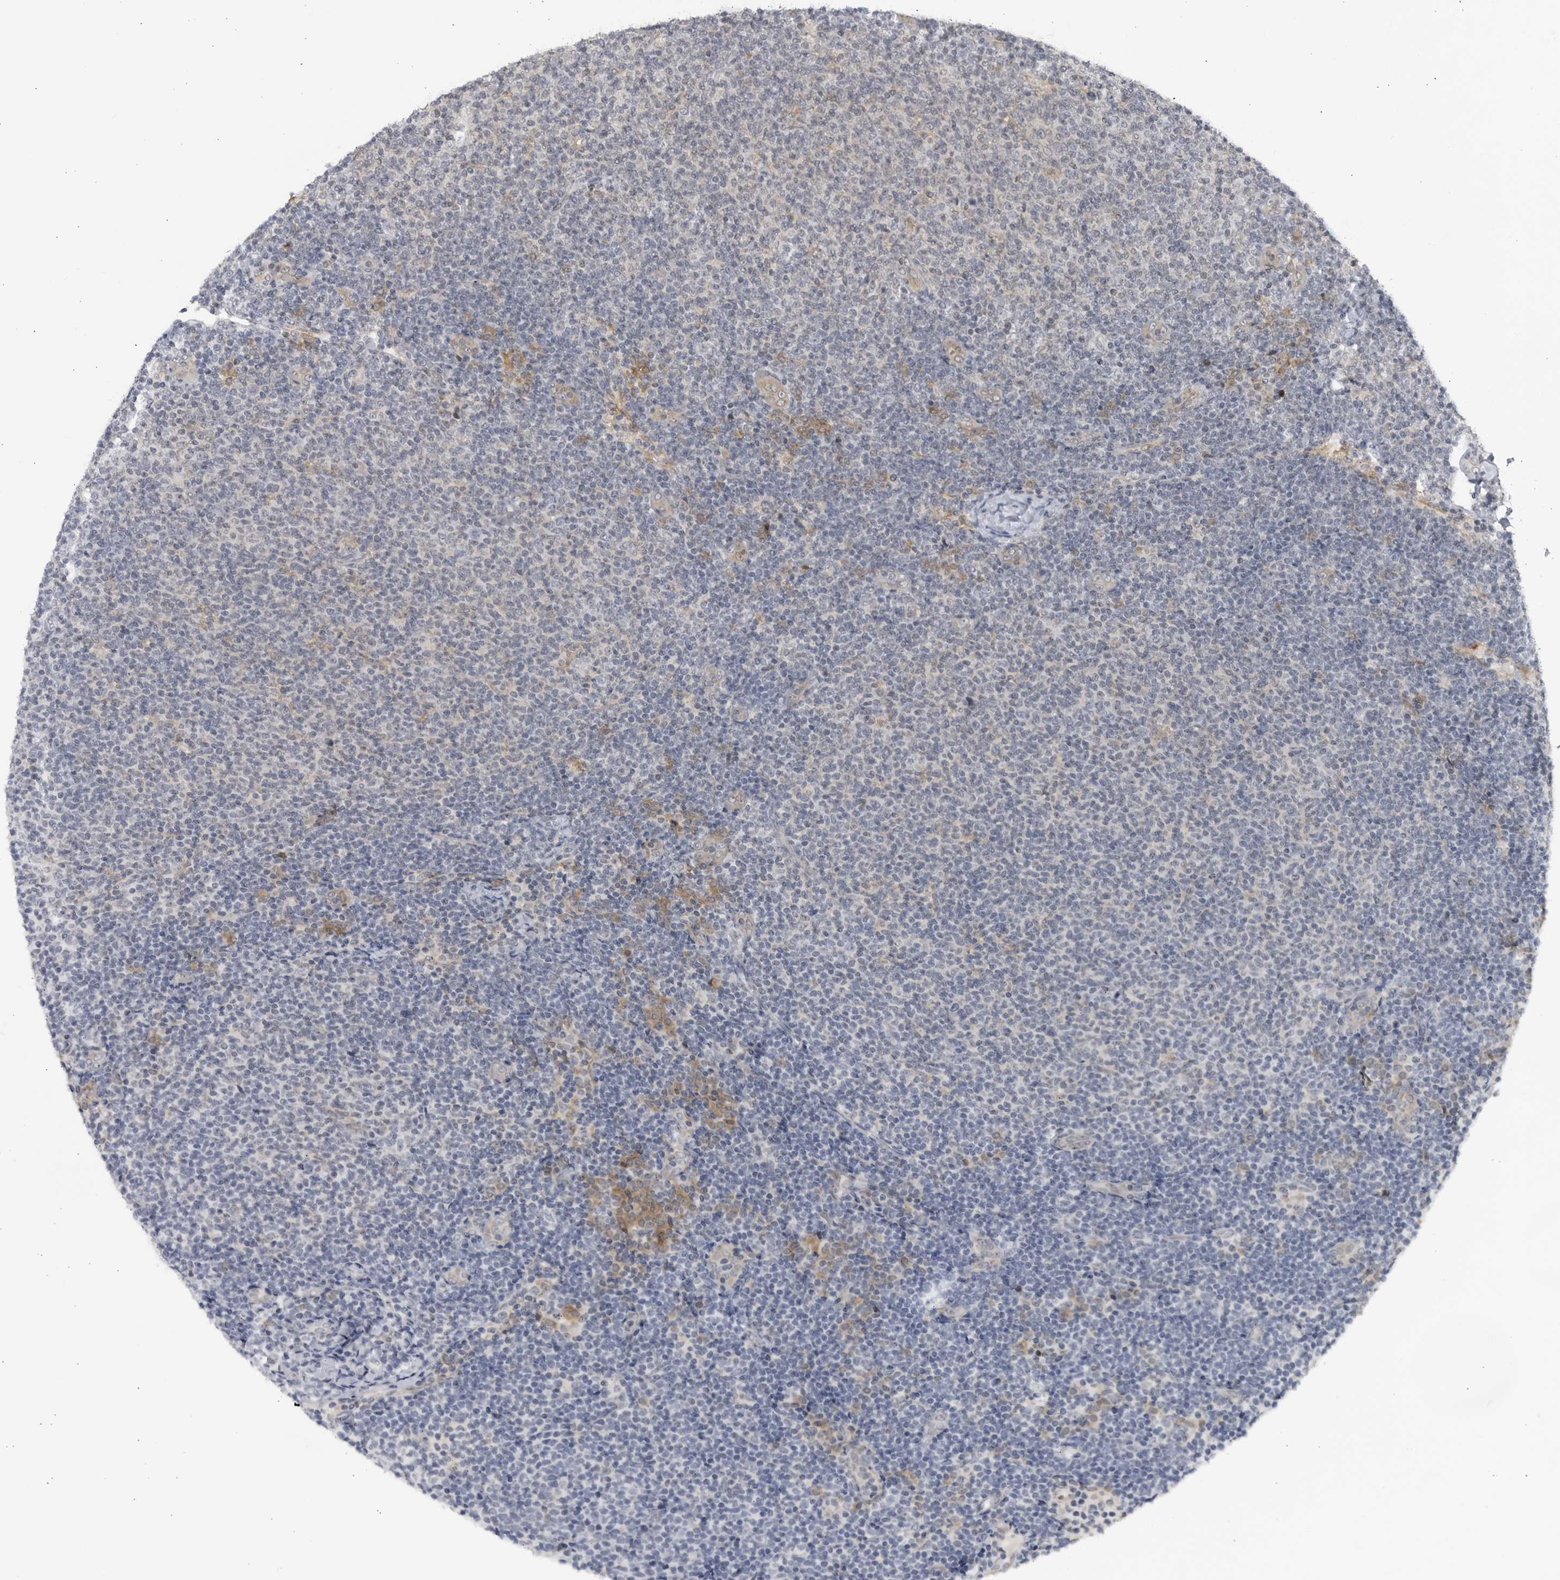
{"staining": {"intensity": "negative", "quantity": "none", "location": "none"}, "tissue": "lymphoma", "cell_type": "Tumor cells", "image_type": "cancer", "snomed": [{"axis": "morphology", "description": "Malignant lymphoma, non-Hodgkin's type, Low grade"}, {"axis": "topography", "description": "Lymph node"}], "caption": "Immunohistochemistry image of neoplastic tissue: human lymphoma stained with DAB reveals no significant protein positivity in tumor cells.", "gene": "DTL", "patient": {"sex": "male", "age": 66}}